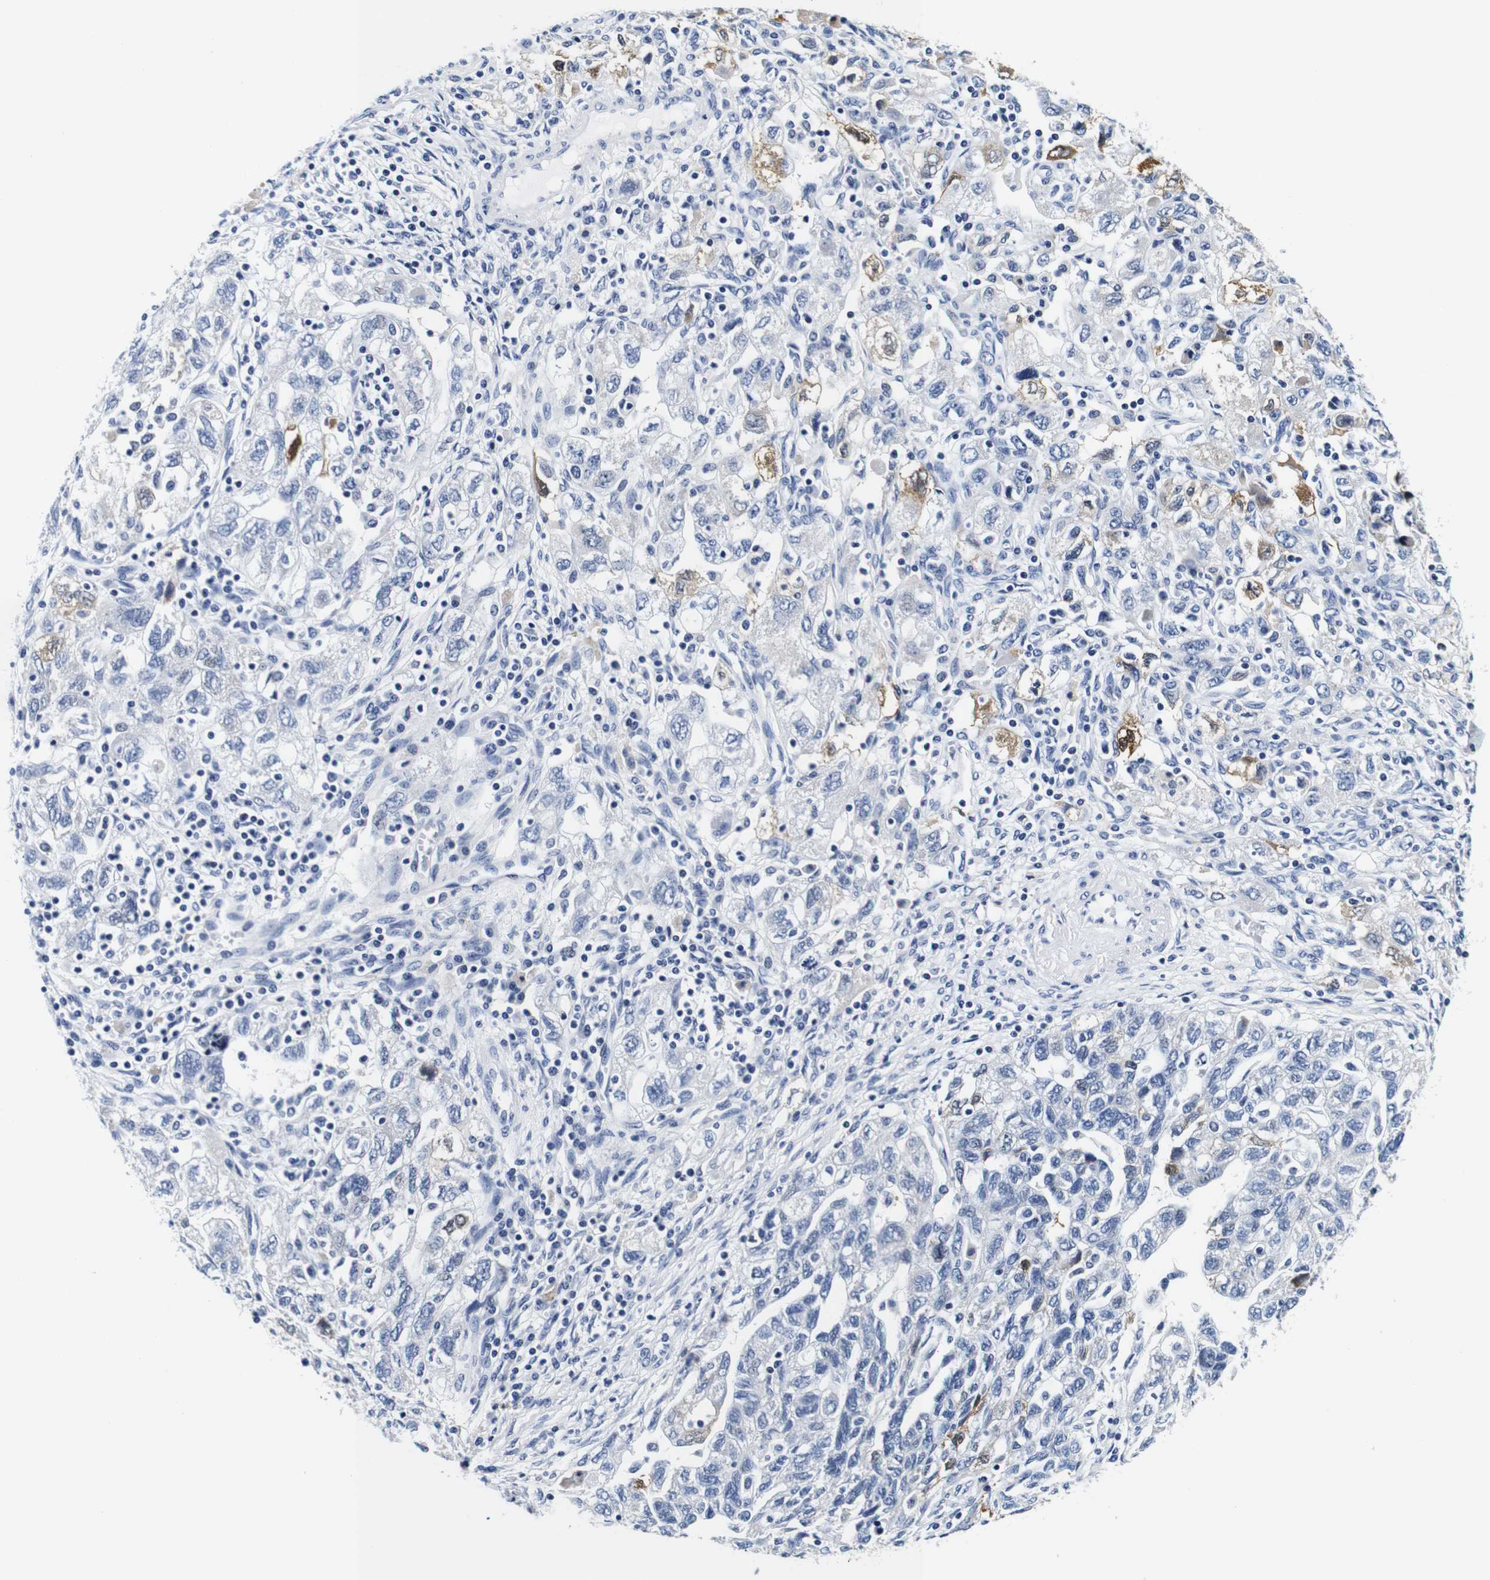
{"staining": {"intensity": "negative", "quantity": "none", "location": "none"}, "tissue": "ovarian cancer", "cell_type": "Tumor cells", "image_type": "cancer", "snomed": [{"axis": "morphology", "description": "Carcinoma, NOS"}, {"axis": "morphology", "description": "Cystadenocarcinoma, serous, NOS"}, {"axis": "topography", "description": "Ovary"}], "caption": "IHC of human ovarian cancer shows no staining in tumor cells.", "gene": "GP1BA", "patient": {"sex": "female", "age": 69}}